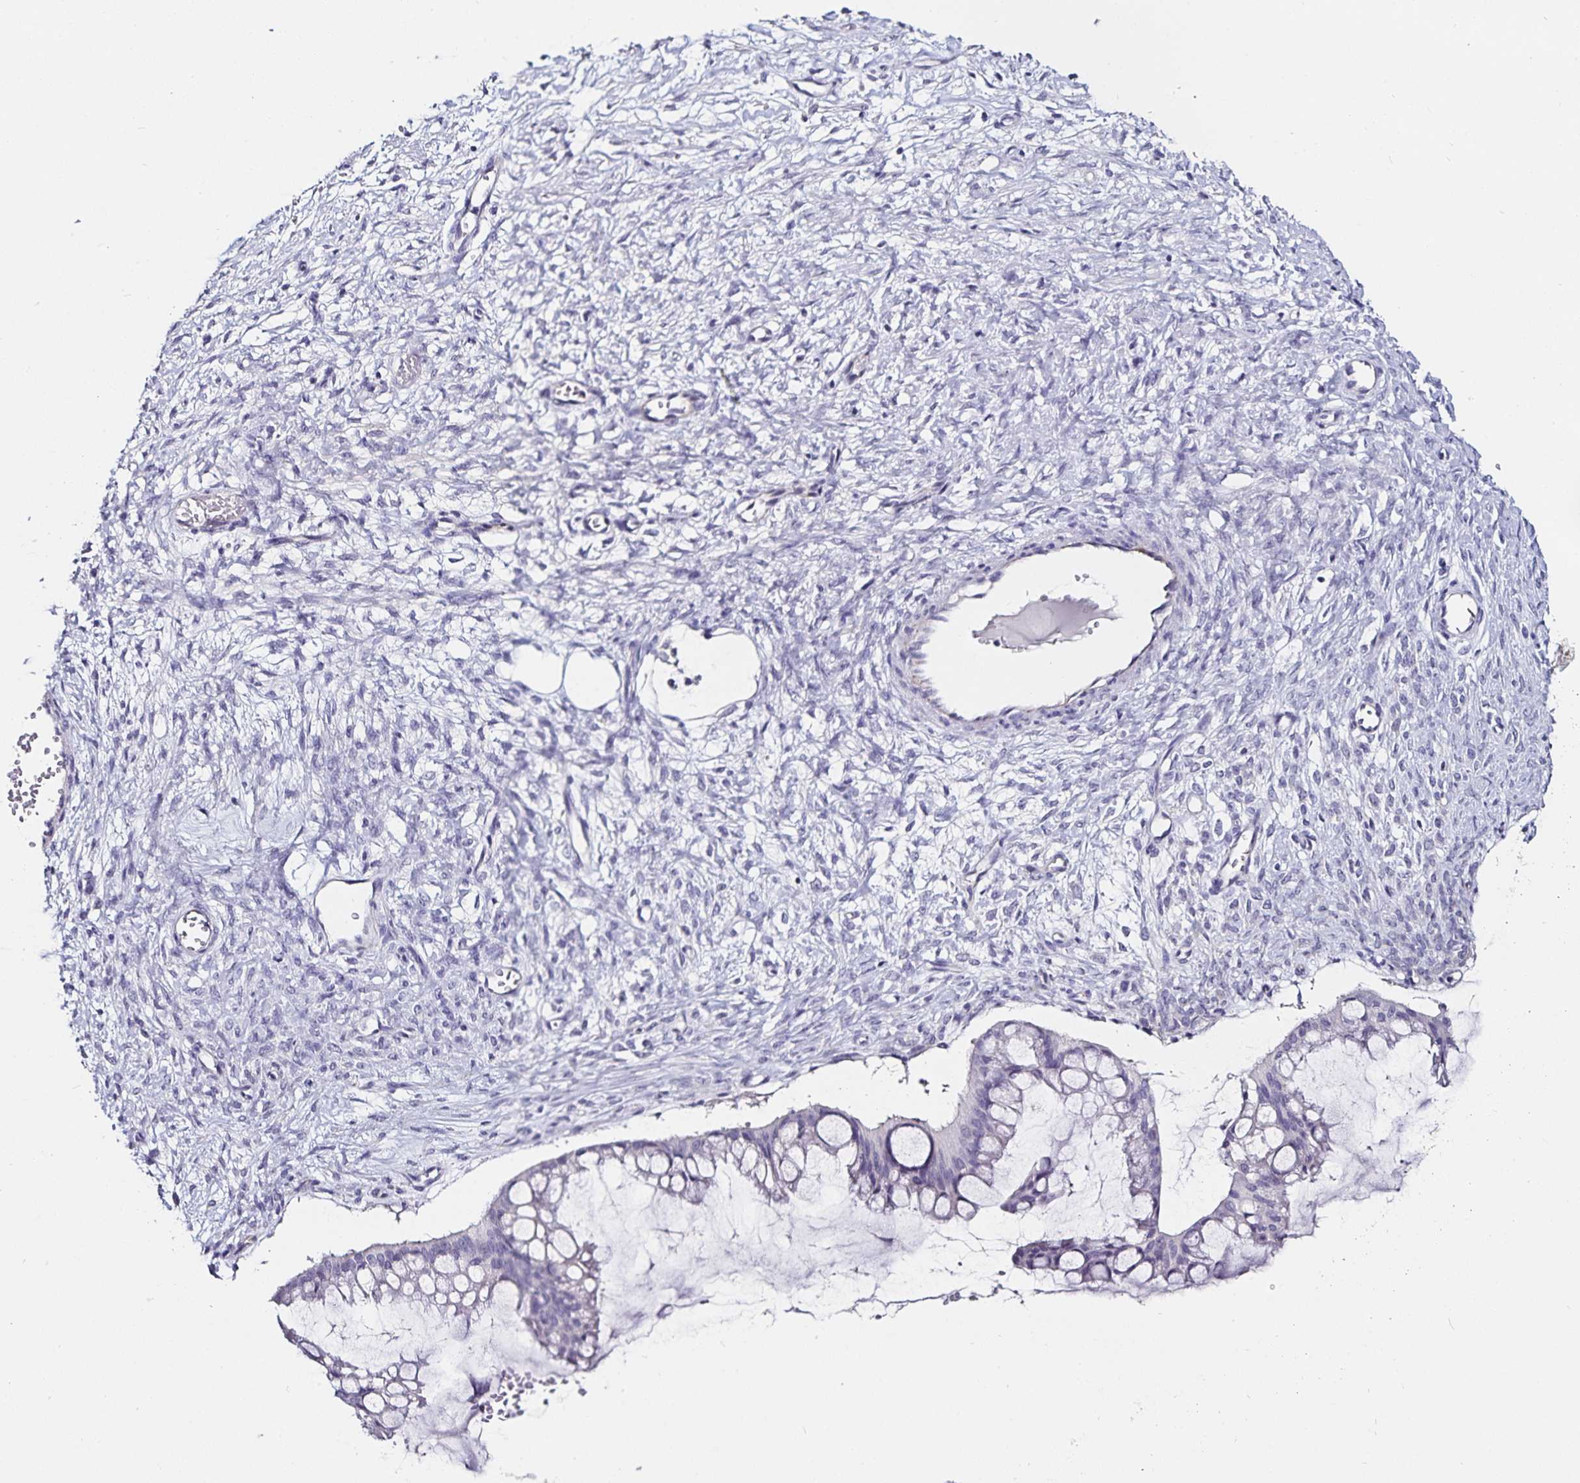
{"staining": {"intensity": "negative", "quantity": "none", "location": "none"}, "tissue": "ovarian cancer", "cell_type": "Tumor cells", "image_type": "cancer", "snomed": [{"axis": "morphology", "description": "Cystadenocarcinoma, mucinous, NOS"}, {"axis": "topography", "description": "Ovary"}], "caption": "This is an IHC photomicrograph of ovarian cancer (mucinous cystadenocarcinoma). There is no staining in tumor cells.", "gene": "TSPAN7", "patient": {"sex": "female", "age": 73}}